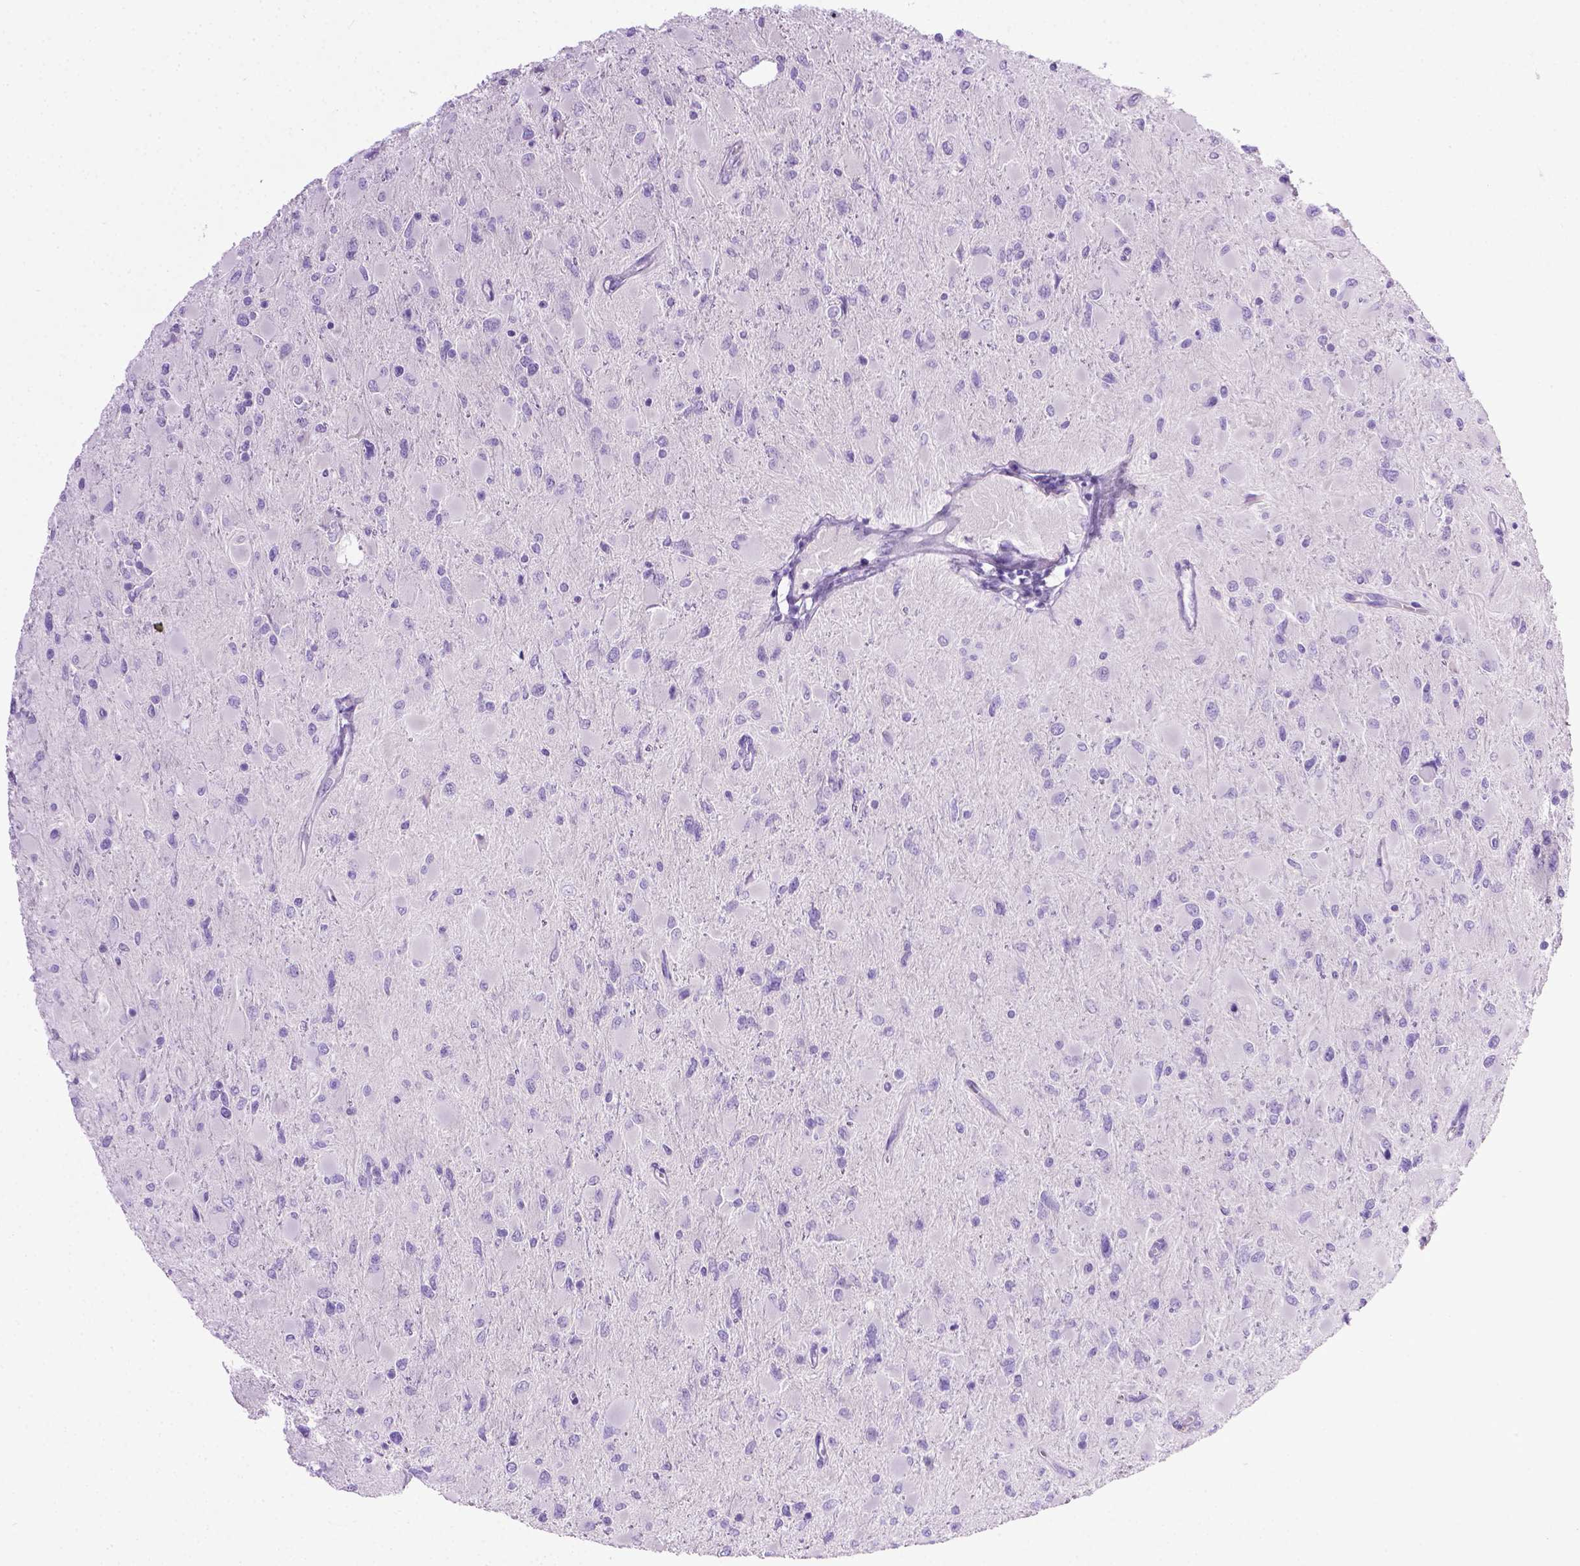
{"staining": {"intensity": "negative", "quantity": "none", "location": "none"}, "tissue": "glioma", "cell_type": "Tumor cells", "image_type": "cancer", "snomed": [{"axis": "morphology", "description": "Glioma, malignant, High grade"}, {"axis": "topography", "description": "Cerebral cortex"}], "caption": "Immunohistochemical staining of human malignant high-grade glioma reveals no significant expression in tumor cells.", "gene": "LELP1", "patient": {"sex": "female", "age": 36}}